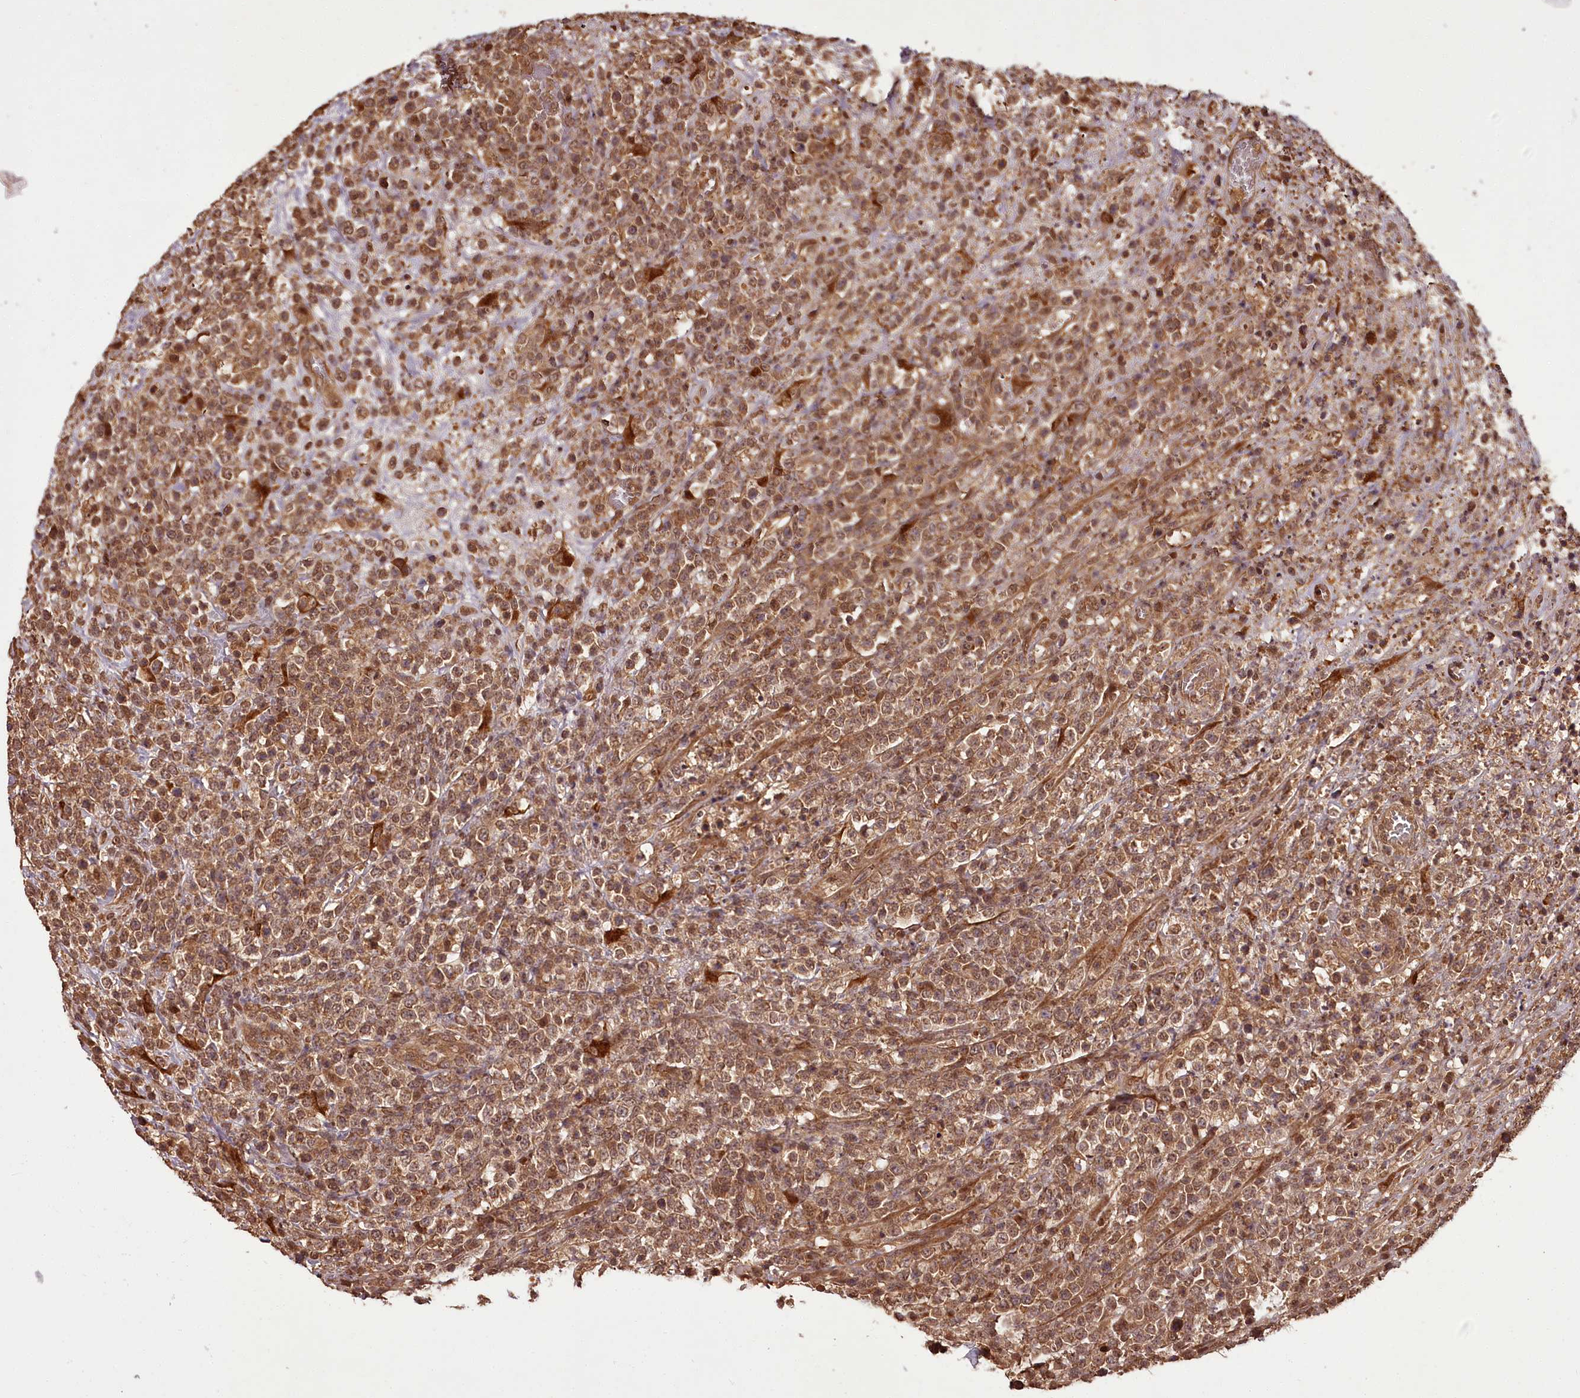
{"staining": {"intensity": "moderate", "quantity": ">75%", "location": "cytoplasmic/membranous"}, "tissue": "lymphoma", "cell_type": "Tumor cells", "image_type": "cancer", "snomed": [{"axis": "morphology", "description": "Malignant lymphoma, non-Hodgkin's type, High grade"}, {"axis": "topography", "description": "Colon"}], "caption": "An image of high-grade malignant lymphoma, non-Hodgkin's type stained for a protein exhibits moderate cytoplasmic/membranous brown staining in tumor cells.", "gene": "NPRL2", "patient": {"sex": "female", "age": 53}}